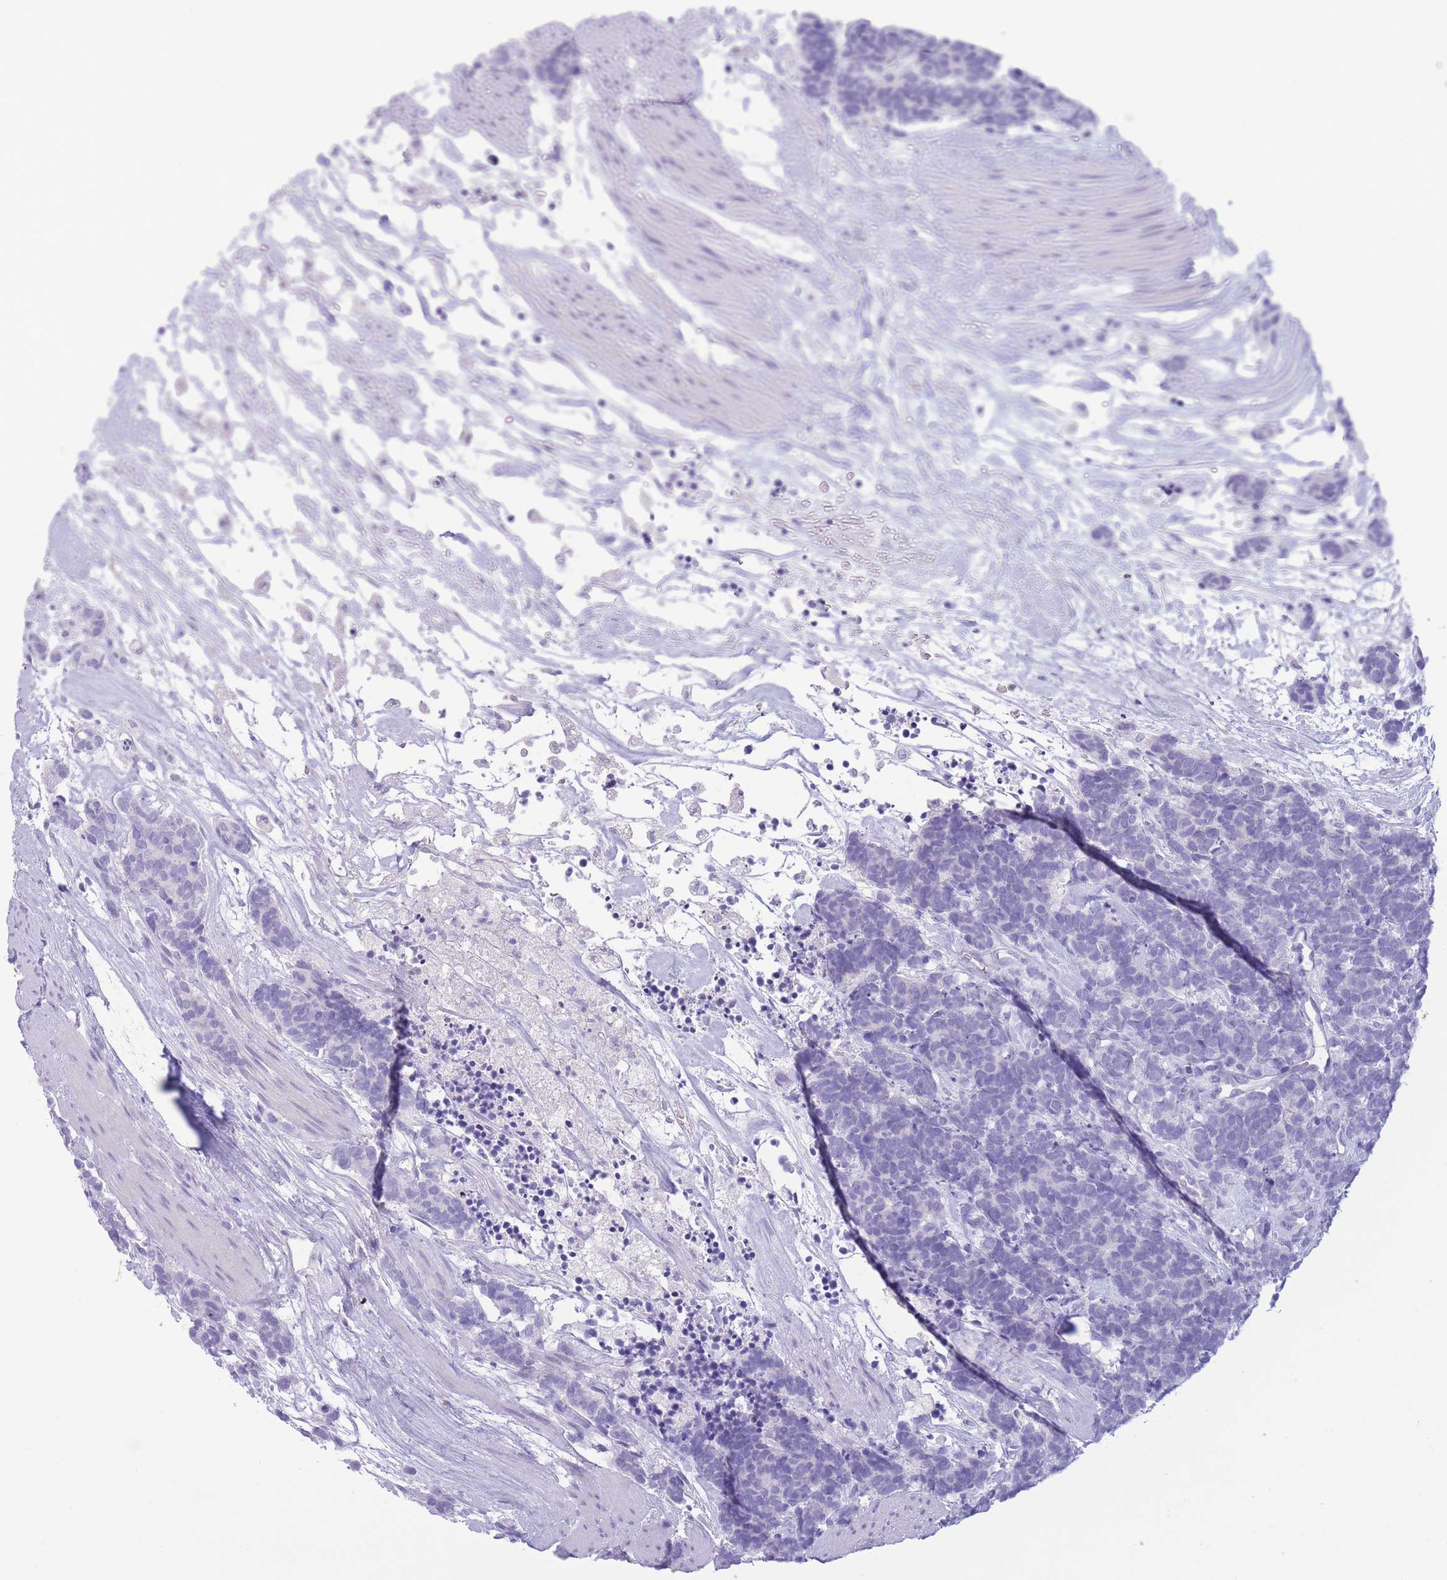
{"staining": {"intensity": "negative", "quantity": "none", "location": "none"}, "tissue": "carcinoid", "cell_type": "Tumor cells", "image_type": "cancer", "snomed": [{"axis": "morphology", "description": "Carcinoma, NOS"}, {"axis": "morphology", "description": "Carcinoid, malignant, NOS"}, {"axis": "topography", "description": "Prostate"}], "caption": "This is a micrograph of immunohistochemistry staining of malignant carcinoid, which shows no expression in tumor cells.", "gene": "ASAP3", "patient": {"sex": "male", "age": 57}}